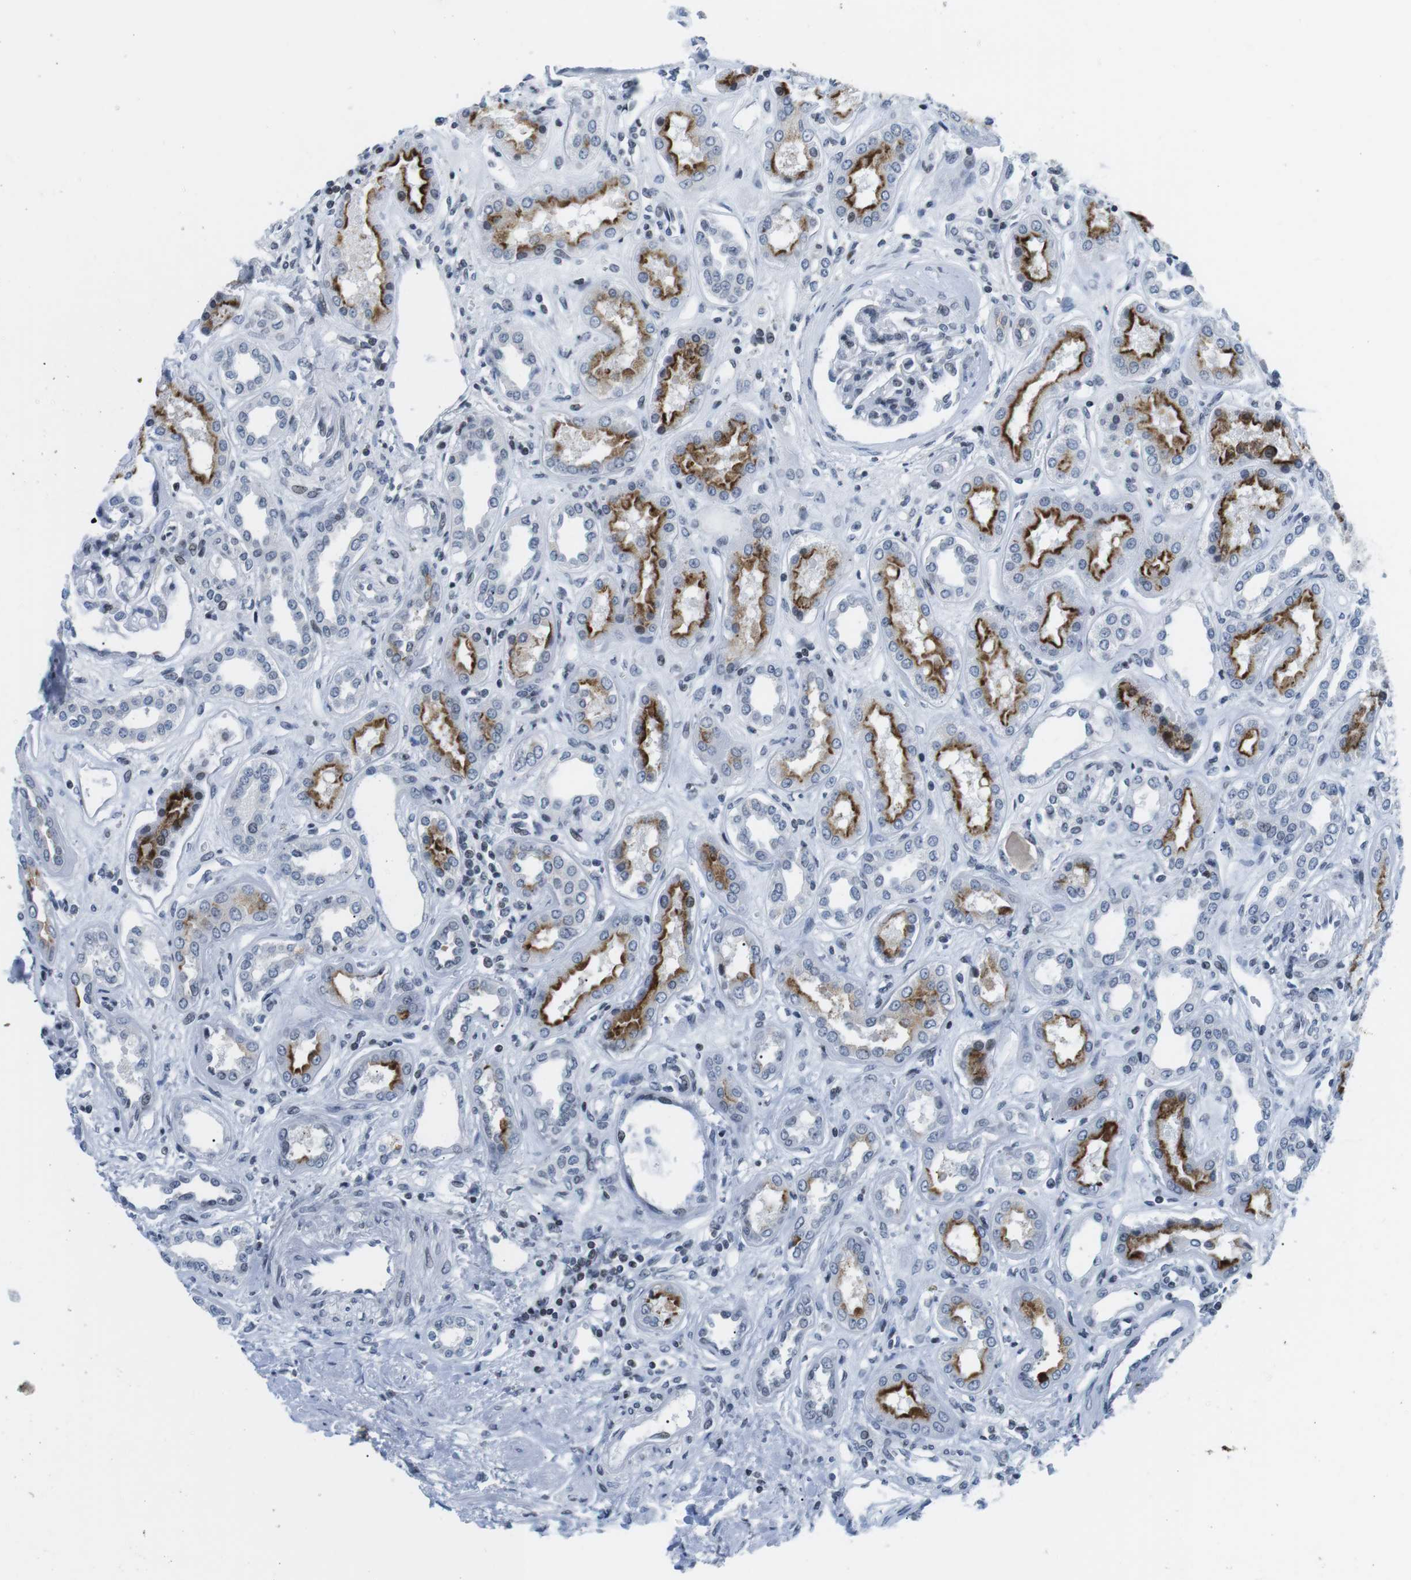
{"staining": {"intensity": "negative", "quantity": "none", "location": "none"}, "tissue": "kidney", "cell_type": "Cells in glomeruli", "image_type": "normal", "snomed": [{"axis": "morphology", "description": "Normal tissue, NOS"}, {"axis": "topography", "description": "Kidney"}], "caption": "IHC image of unremarkable human kidney stained for a protein (brown), which exhibits no staining in cells in glomeruli.", "gene": "E2F2", "patient": {"sex": "male", "age": 59}}